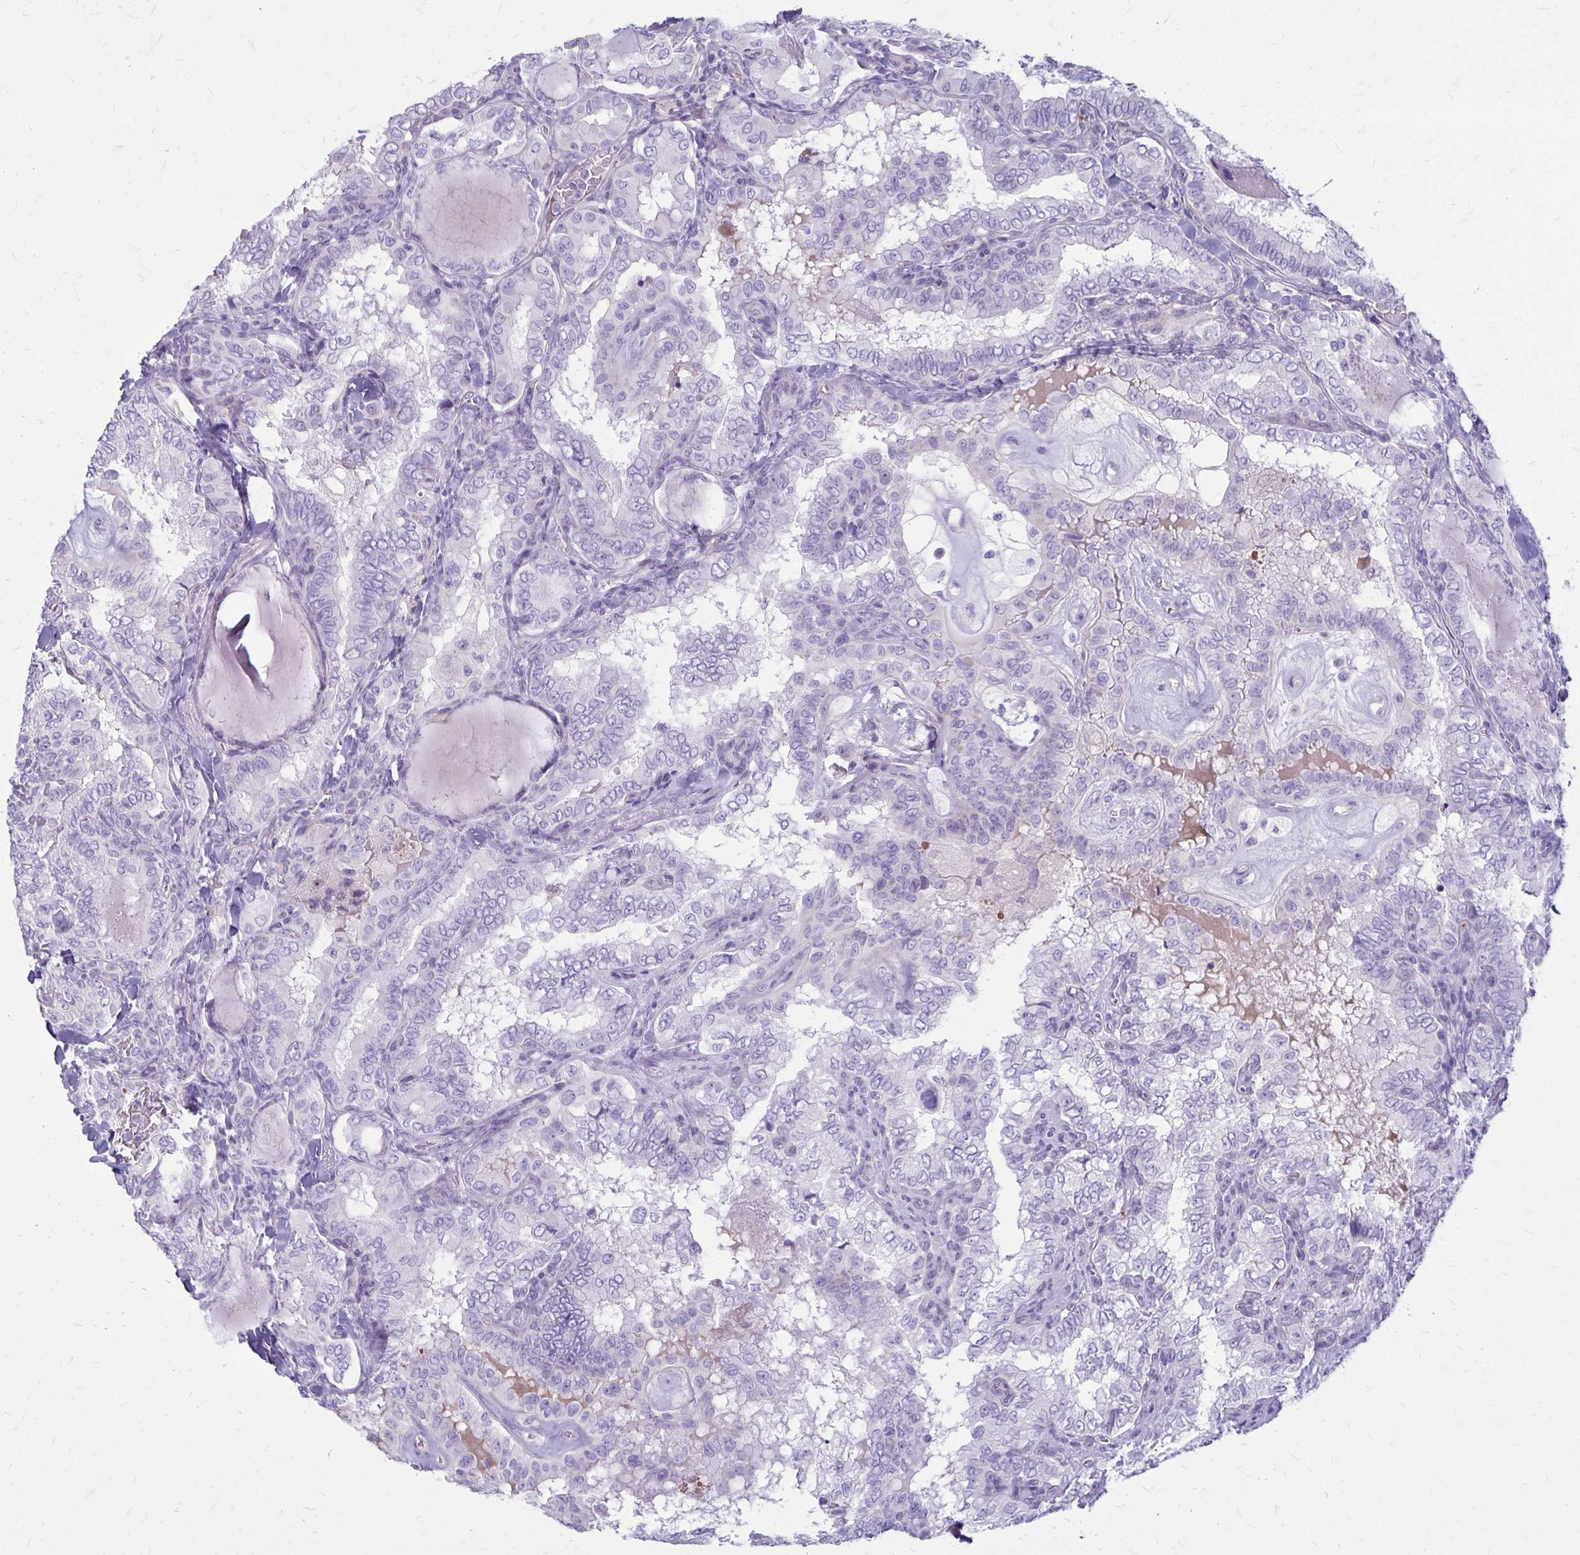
{"staining": {"intensity": "negative", "quantity": "none", "location": "none"}, "tissue": "thyroid cancer", "cell_type": "Tumor cells", "image_type": "cancer", "snomed": [{"axis": "morphology", "description": "Papillary adenocarcinoma, NOS"}, {"axis": "topography", "description": "Thyroid gland"}], "caption": "A histopathology image of human thyroid papillary adenocarcinoma is negative for staining in tumor cells. (DAB (3,3'-diaminobenzidine) IHC with hematoxylin counter stain).", "gene": "GP9", "patient": {"sex": "female", "age": 75}}